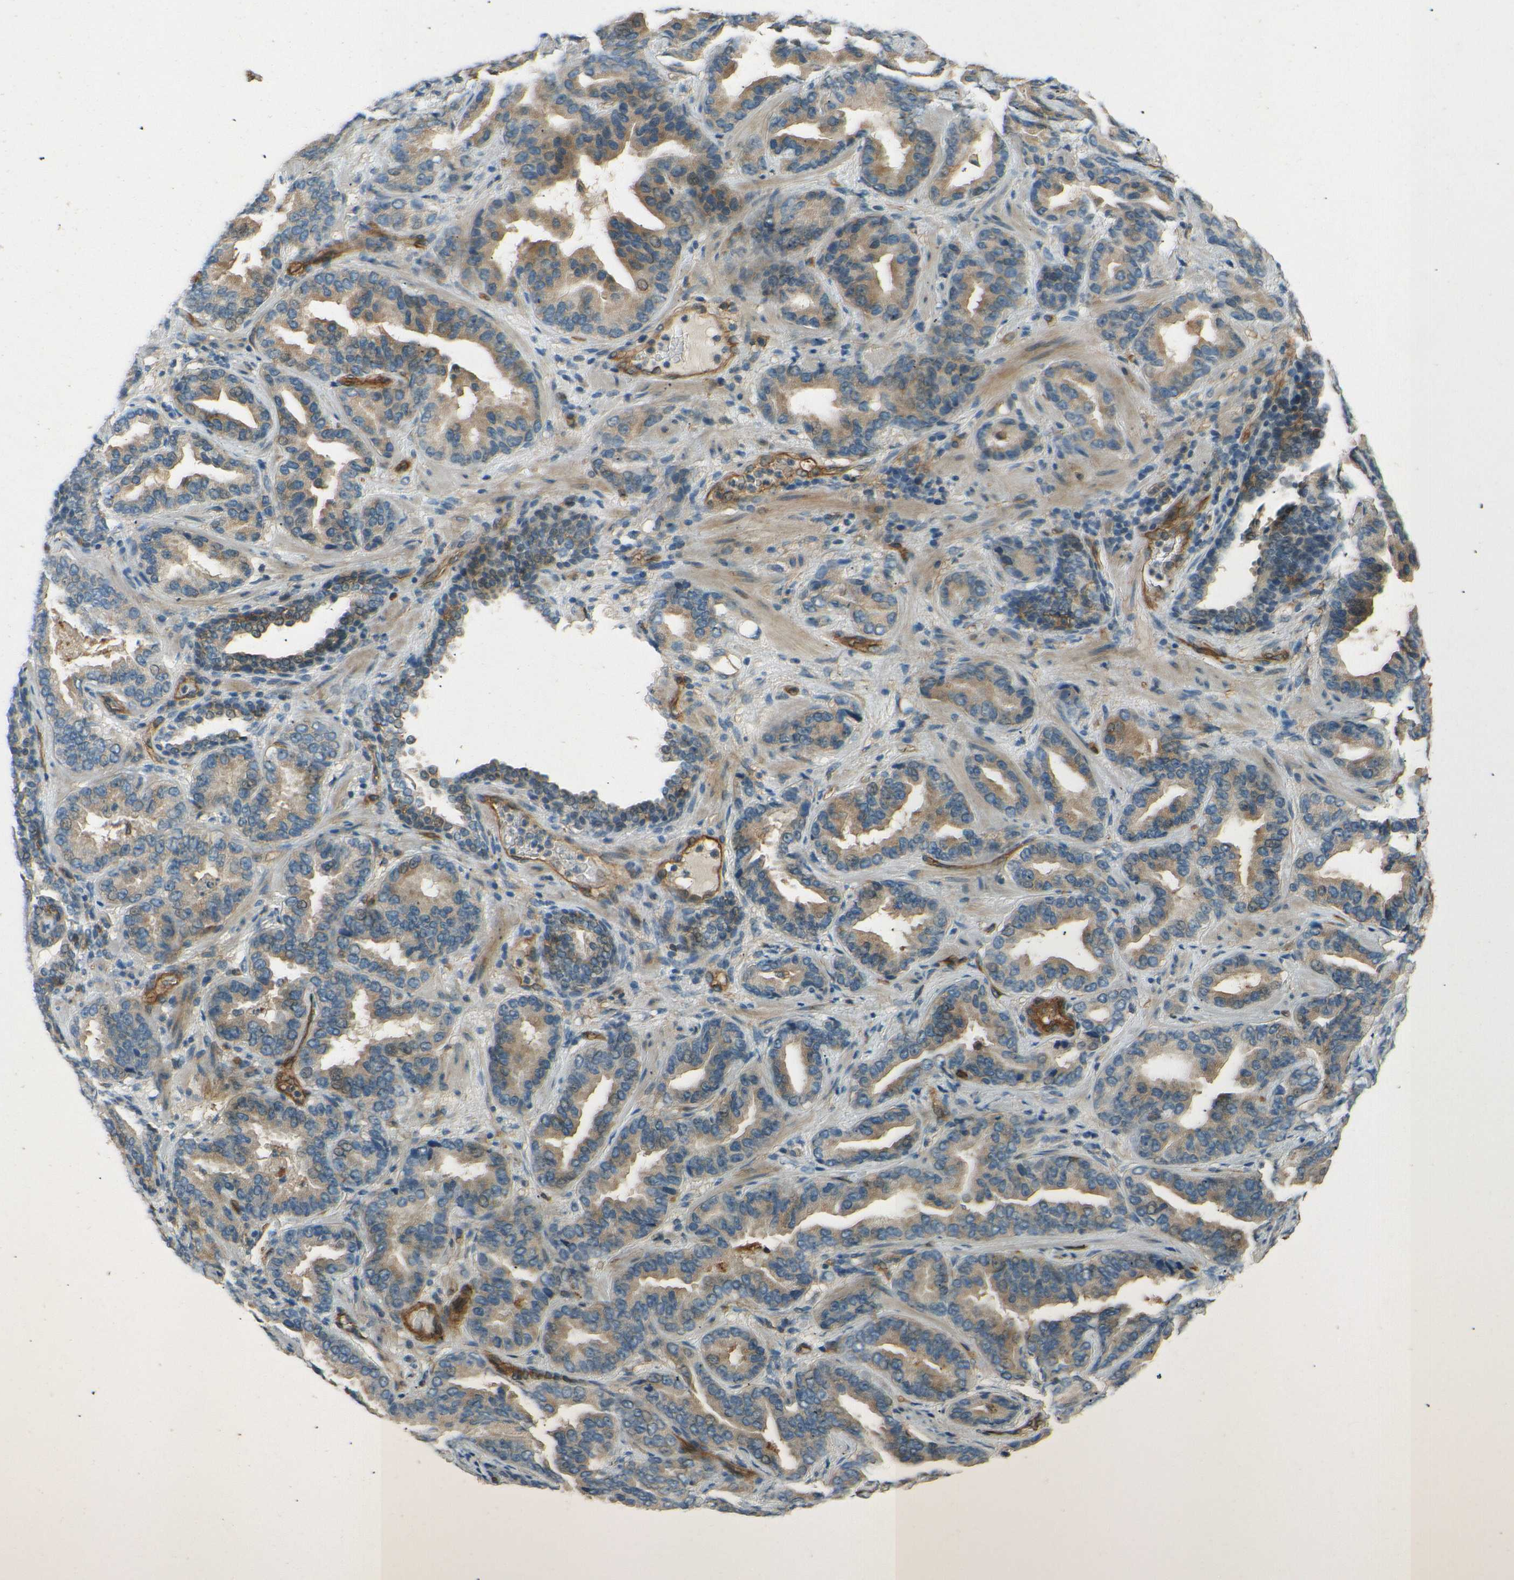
{"staining": {"intensity": "moderate", "quantity": ">75%", "location": "cytoplasmic/membranous"}, "tissue": "prostate cancer", "cell_type": "Tumor cells", "image_type": "cancer", "snomed": [{"axis": "morphology", "description": "Adenocarcinoma, Low grade"}, {"axis": "topography", "description": "Prostate"}], "caption": "DAB (3,3'-diaminobenzidine) immunohistochemical staining of human prostate cancer reveals moderate cytoplasmic/membranous protein expression in about >75% of tumor cells. Using DAB (brown) and hematoxylin (blue) stains, captured at high magnification using brightfield microscopy.", "gene": "ENTPD1", "patient": {"sex": "male", "age": 59}}